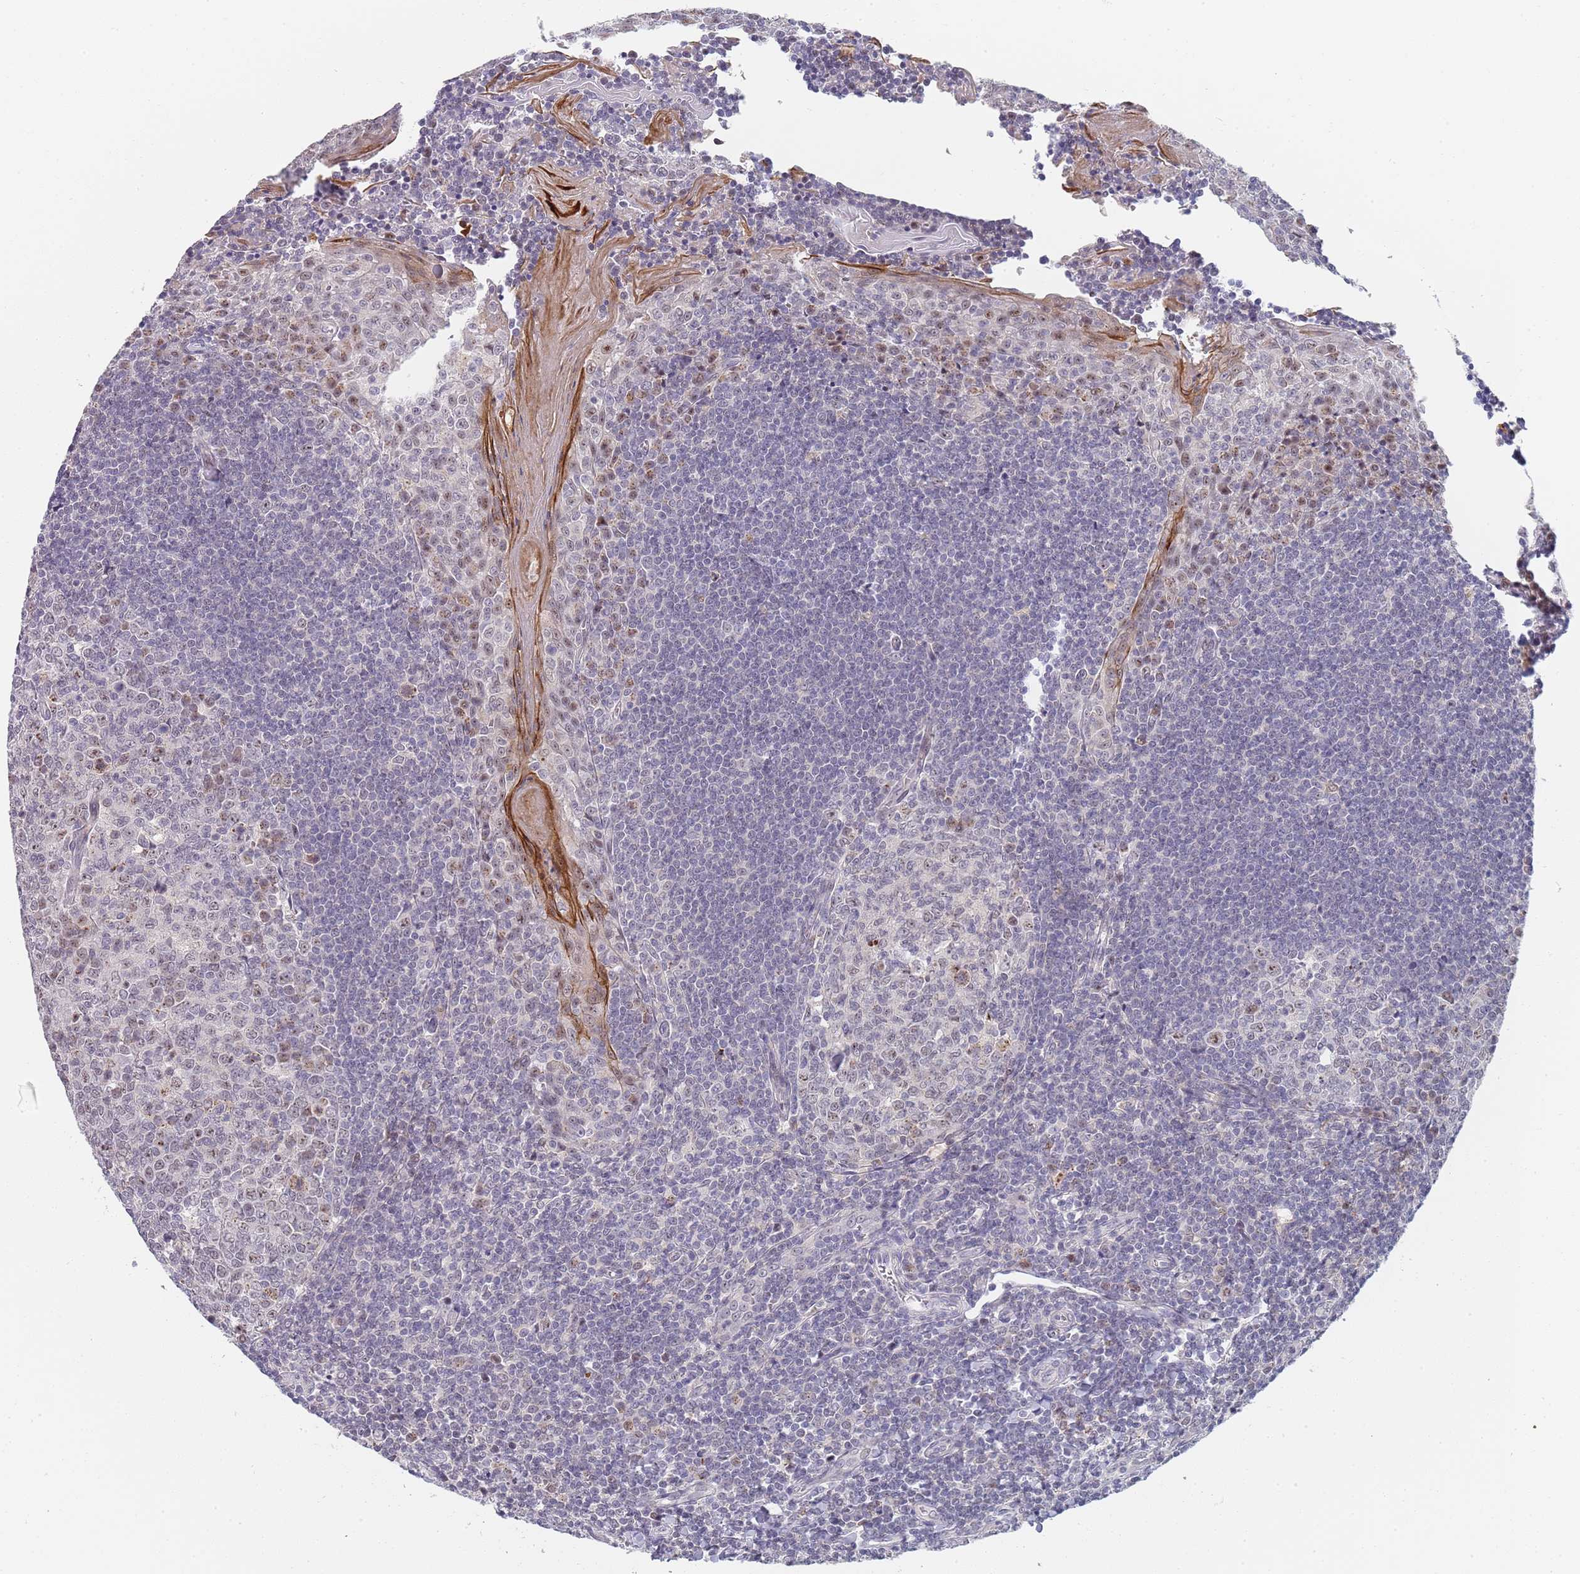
{"staining": {"intensity": "weak", "quantity": "<25%", "location": "nuclear"}, "tissue": "tonsil", "cell_type": "Germinal center cells", "image_type": "normal", "snomed": [{"axis": "morphology", "description": "Normal tissue, NOS"}, {"axis": "topography", "description": "Tonsil"}], "caption": "This is an immunohistochemistry (IHC) image of normal tonsil. There is no expression in germinal center cells.", "gene": "PLCL2", "patient": {"sex": "male", "age": 27}}